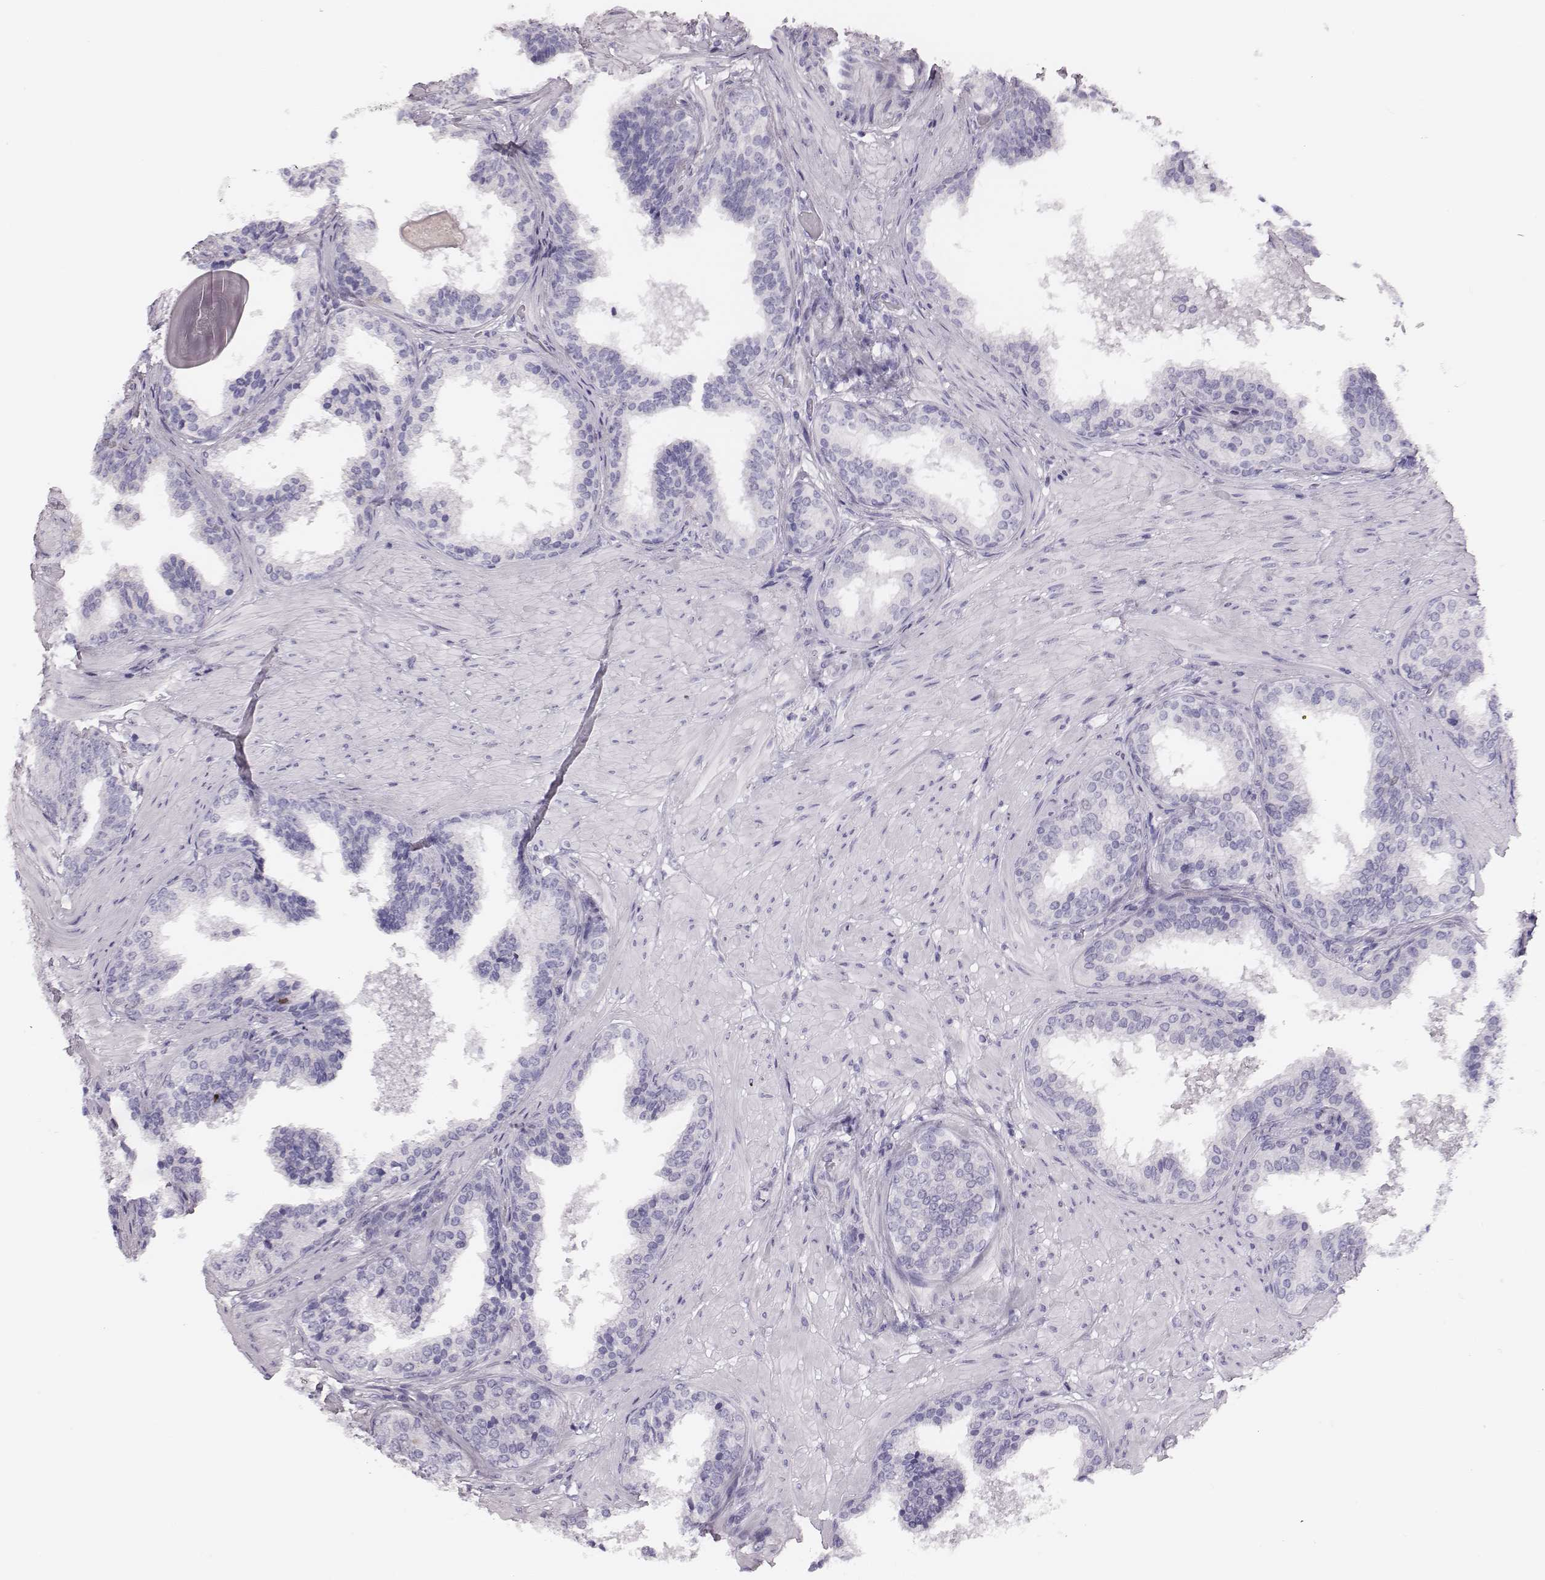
{"staining": {"intensity": "negative", "quantity": "none", "location": "none"}, "tissue": "prostate cancer", "cell_type": "Tumor cells", "image_type": "cancer", "snomed": [{"axis": "morphology", "description": "Adenocarcinoma, Low grade"}, {"axis": "topography", "description": "Prostate"}], "caption": "DAB (3,3'-diaminobenzidine) immunohistochemical staining of prostate low-grade adenocarcinoma exhibits no significant positivity in tumor cells.", "gene": "H1-6", "patient": {"sex": "male", "age": 60}}